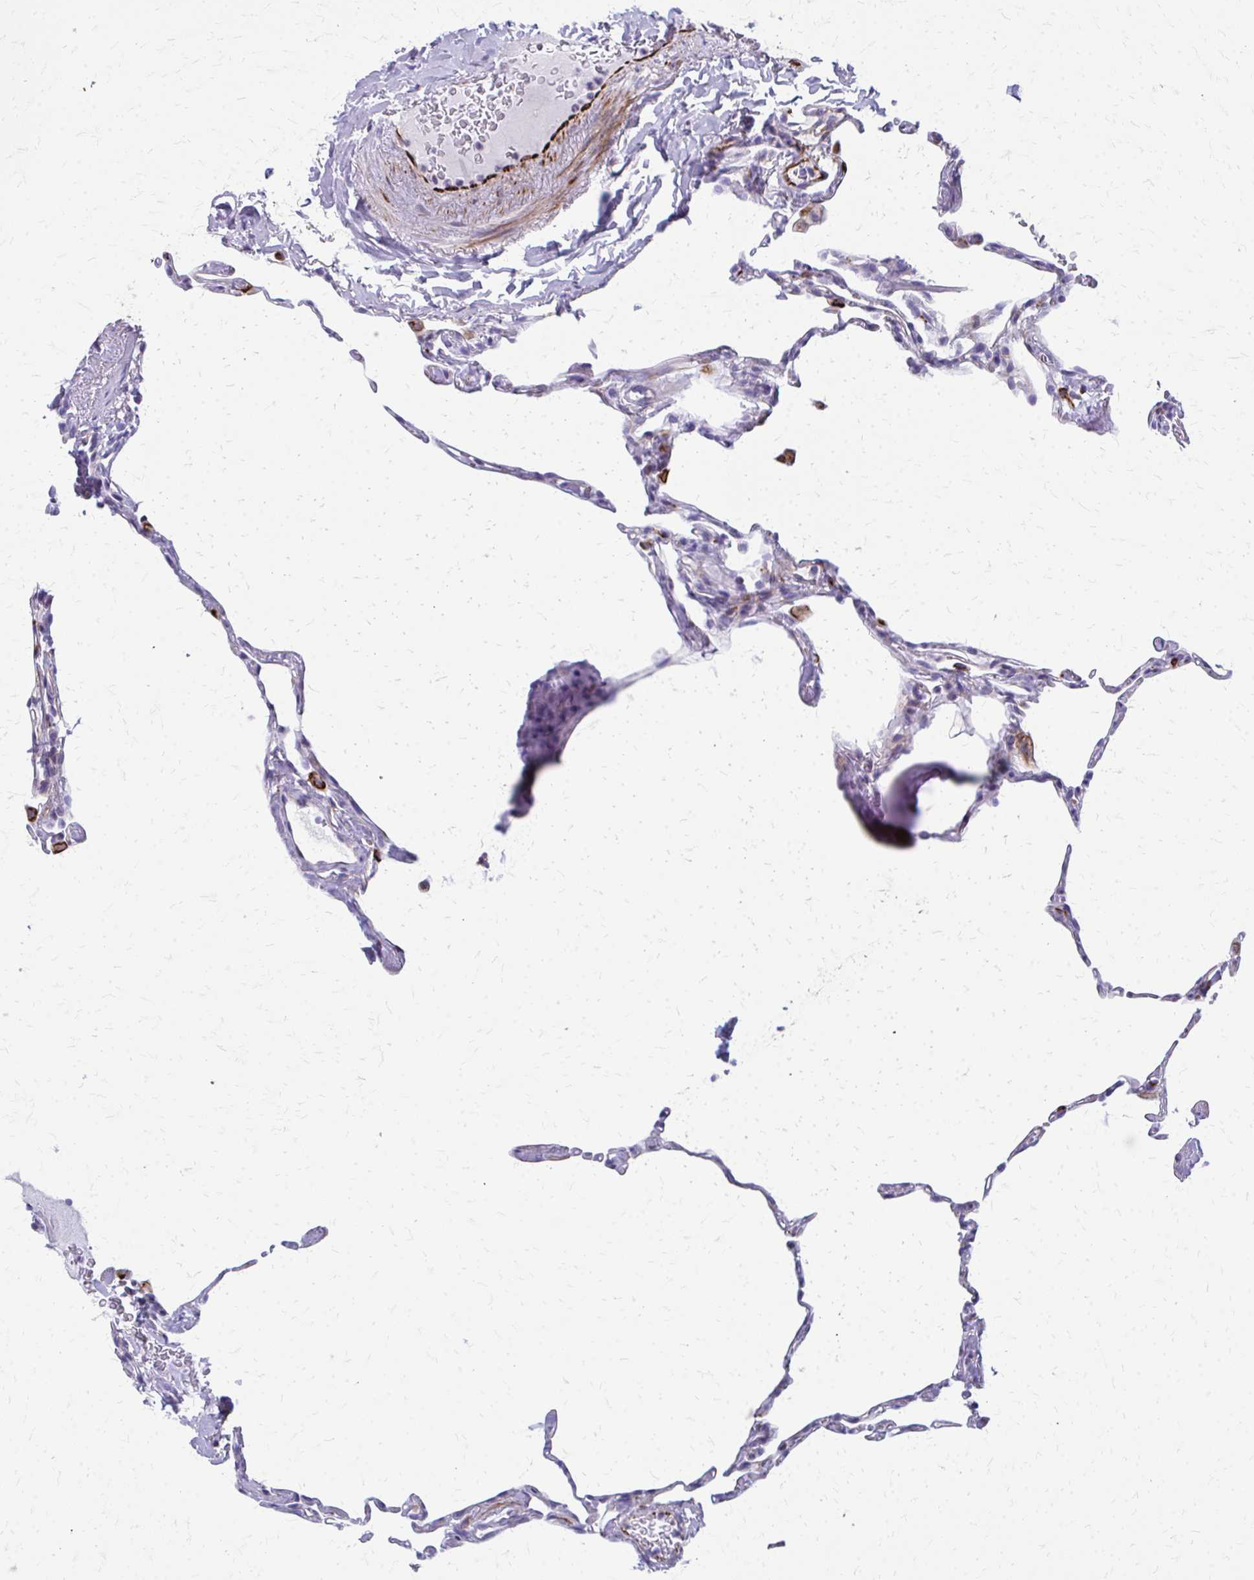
{"staining": {"intensity": "negative", "quantity": "none", "location": "none"}, "tissue": "lung", "cell_type": "Alveolar cells", "image_type": "normal", "snomed": [{"axis": "morphology", "description": "Normal tissue, NOS"}, {"axis": "topography", "description": "Lung"}], "caption": "Unremarkable lung was stained to show a protein in brown. There is no significant staining in alveolar cells. (Stains: DAB immunohistochemistry with hematoxylin counter stain, Microscopy: brightfield microscopy at high magnification).", "gene": "TRIM6", "patient": {"sex": "male", "age": 65}}